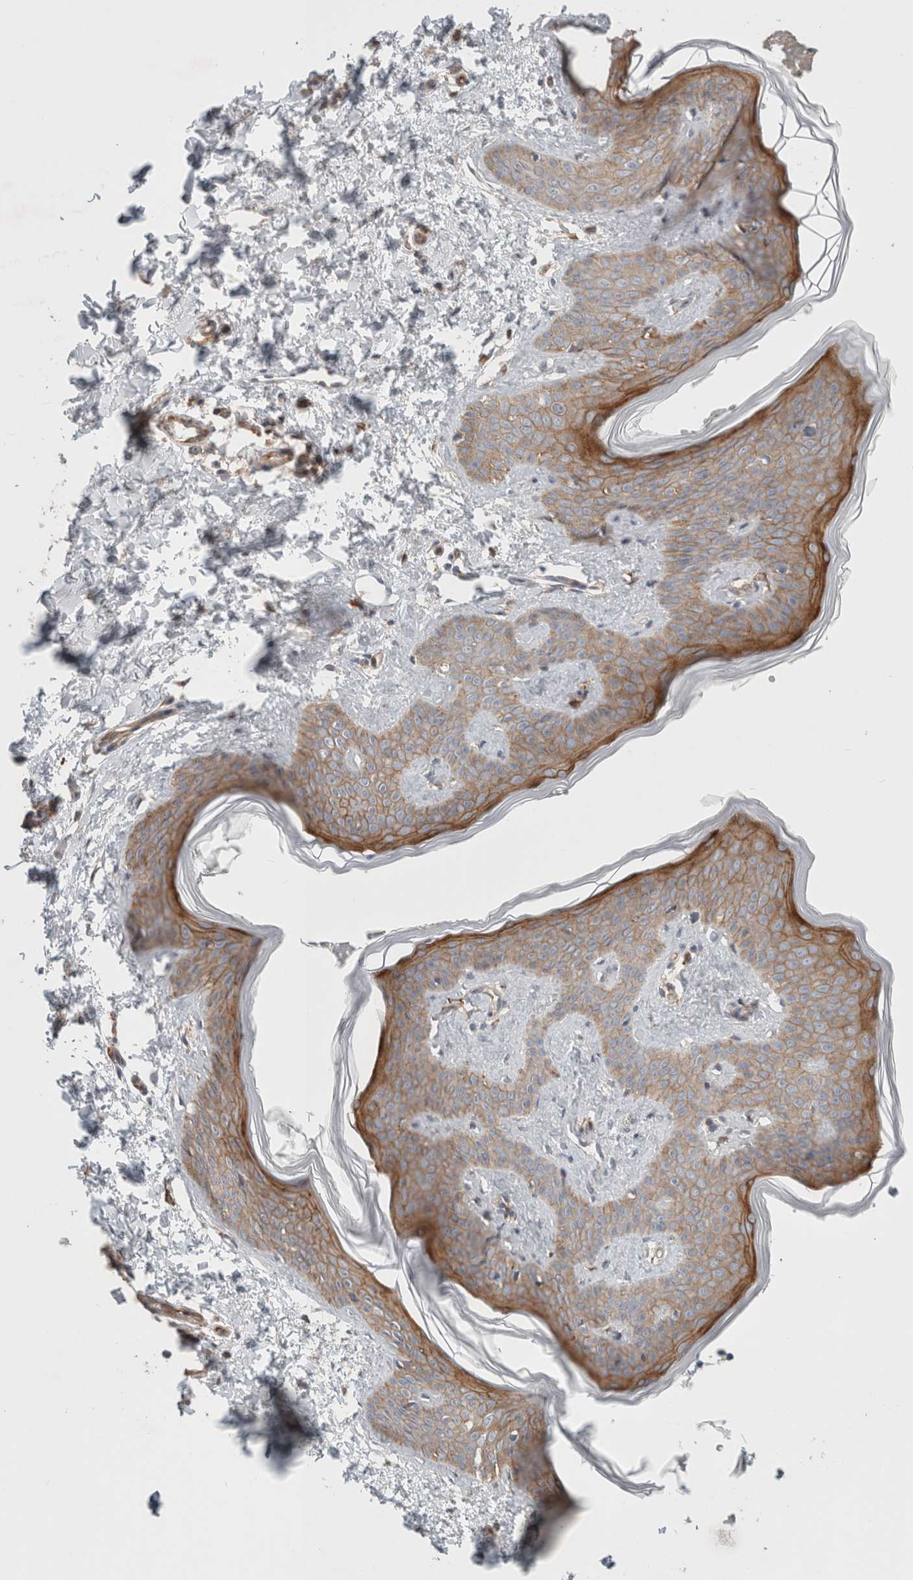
{"staining": {"intensity": "negative", "quantity": "none", "location": "none"}, "tissue": "skin", "cell_type": "Fibroblasts", "image_type": "normal", "snomed": [{"axis": "morphology", "description": "Normal tissue, NOS"}, {"axis": "topography", "description": "Skin"}], "caption": "Immunohistochemistry micrograph of benign human skin stained for a protein (brown), which exhibits no positivity in fibroblasts. (DAB (3,3'-diaminobenzidine) immunohistochemistry (IHC) with hematoxylin counter stain).", "gene": "RASAL2", "patient": {"sex": "female", "age": 17}}